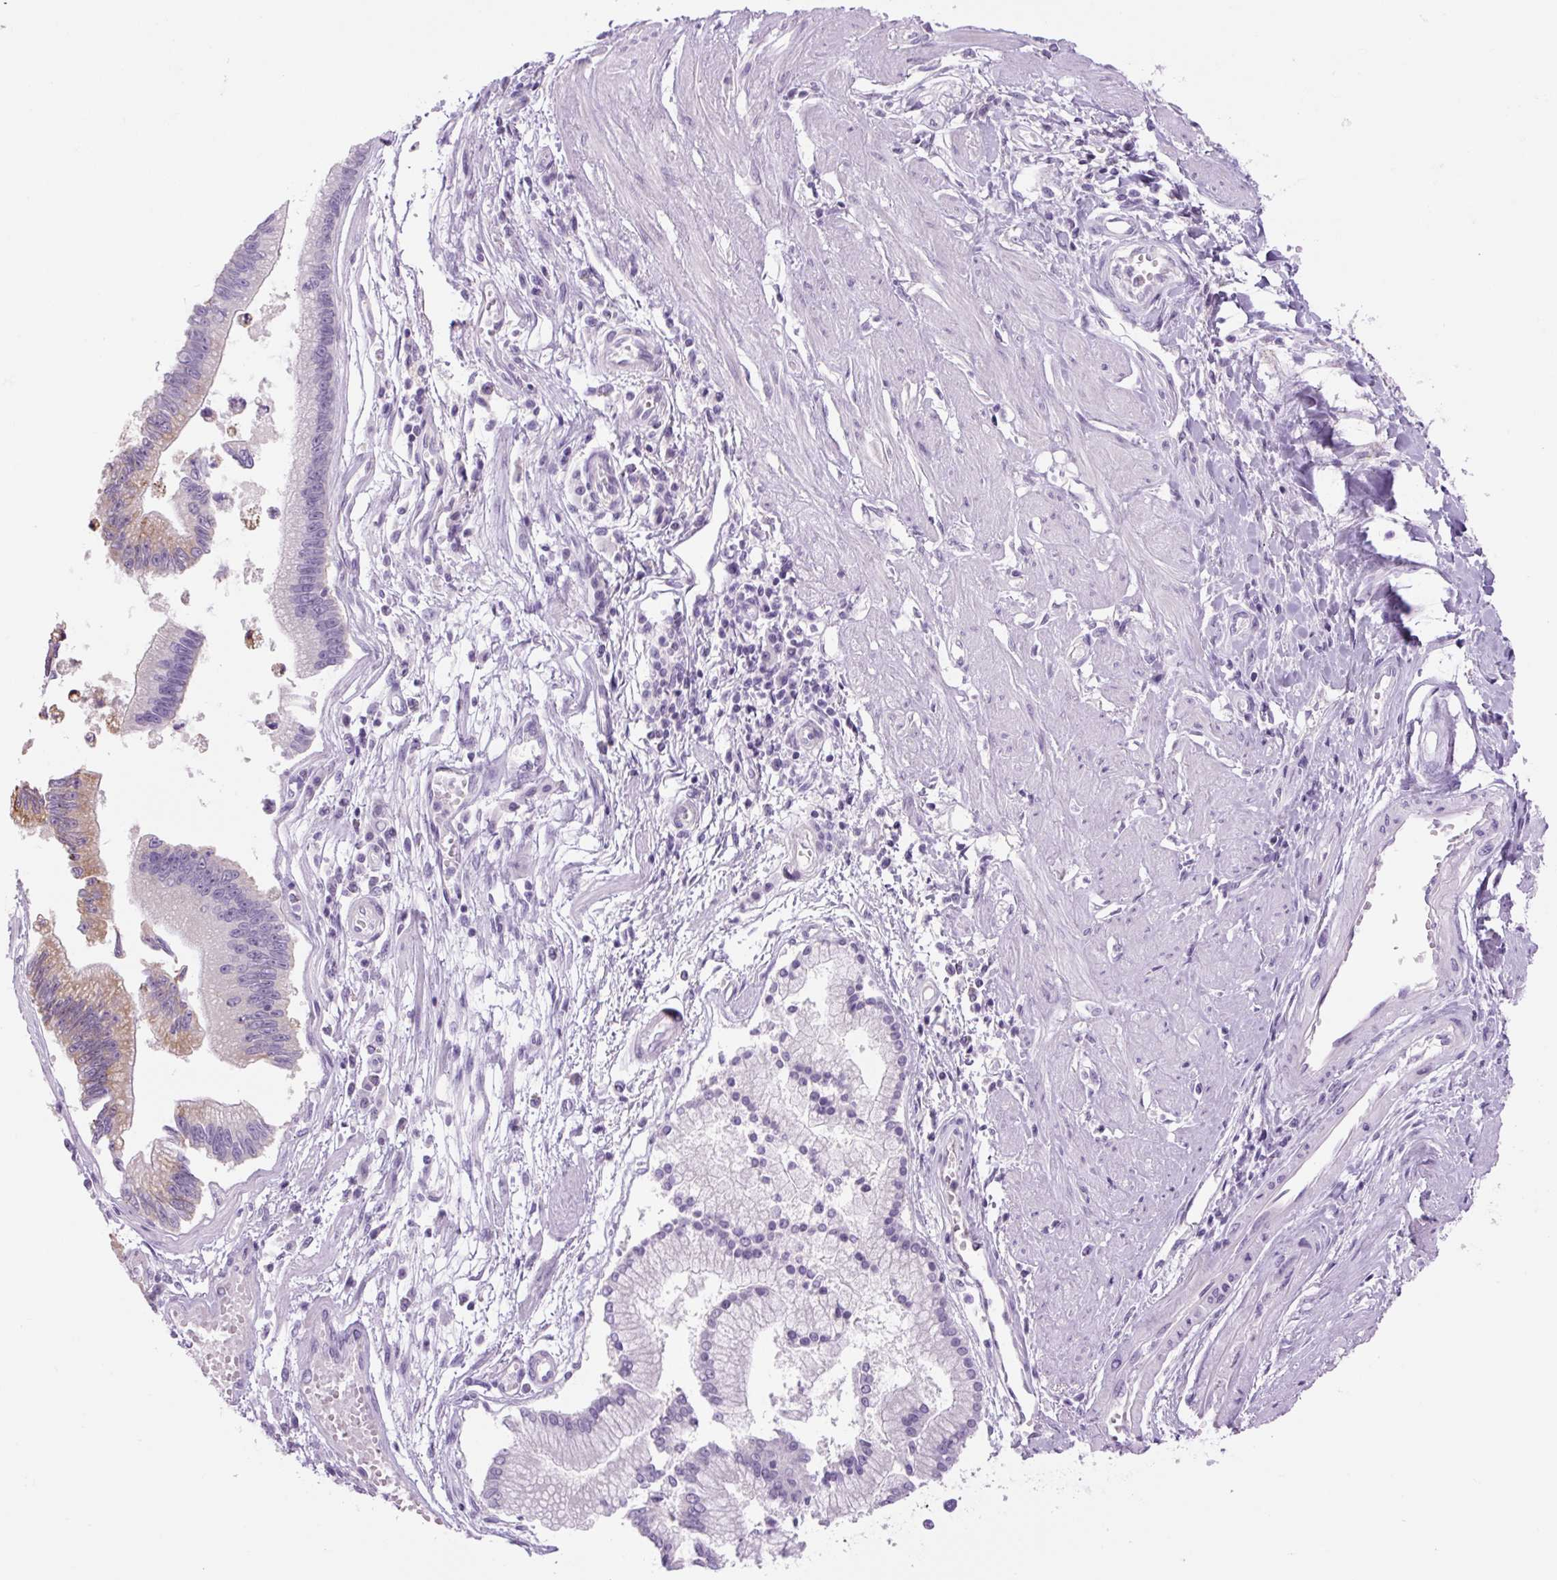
{"staining": {"intensity": "moderate", "quantity": "<25%", "location": "cytoplasmic/membranous"}, "tissue": "stomach cancer", "cell_type": "Tumor cells", "image_type": "cancer", "snomed": [{"axis": "morphology", "description": "Adenocarcinoma, NOS"}, {"axis": "topography", "description": "Stomach"}], "caption": "Human stomach cancer stained with a brown dye demonstrates moderate cytoplasmic/membranous positive positivity in approximately <25% of tumor cells.", "gene": "COL9A2", "patient": {"sex": "male", "age": 59}}